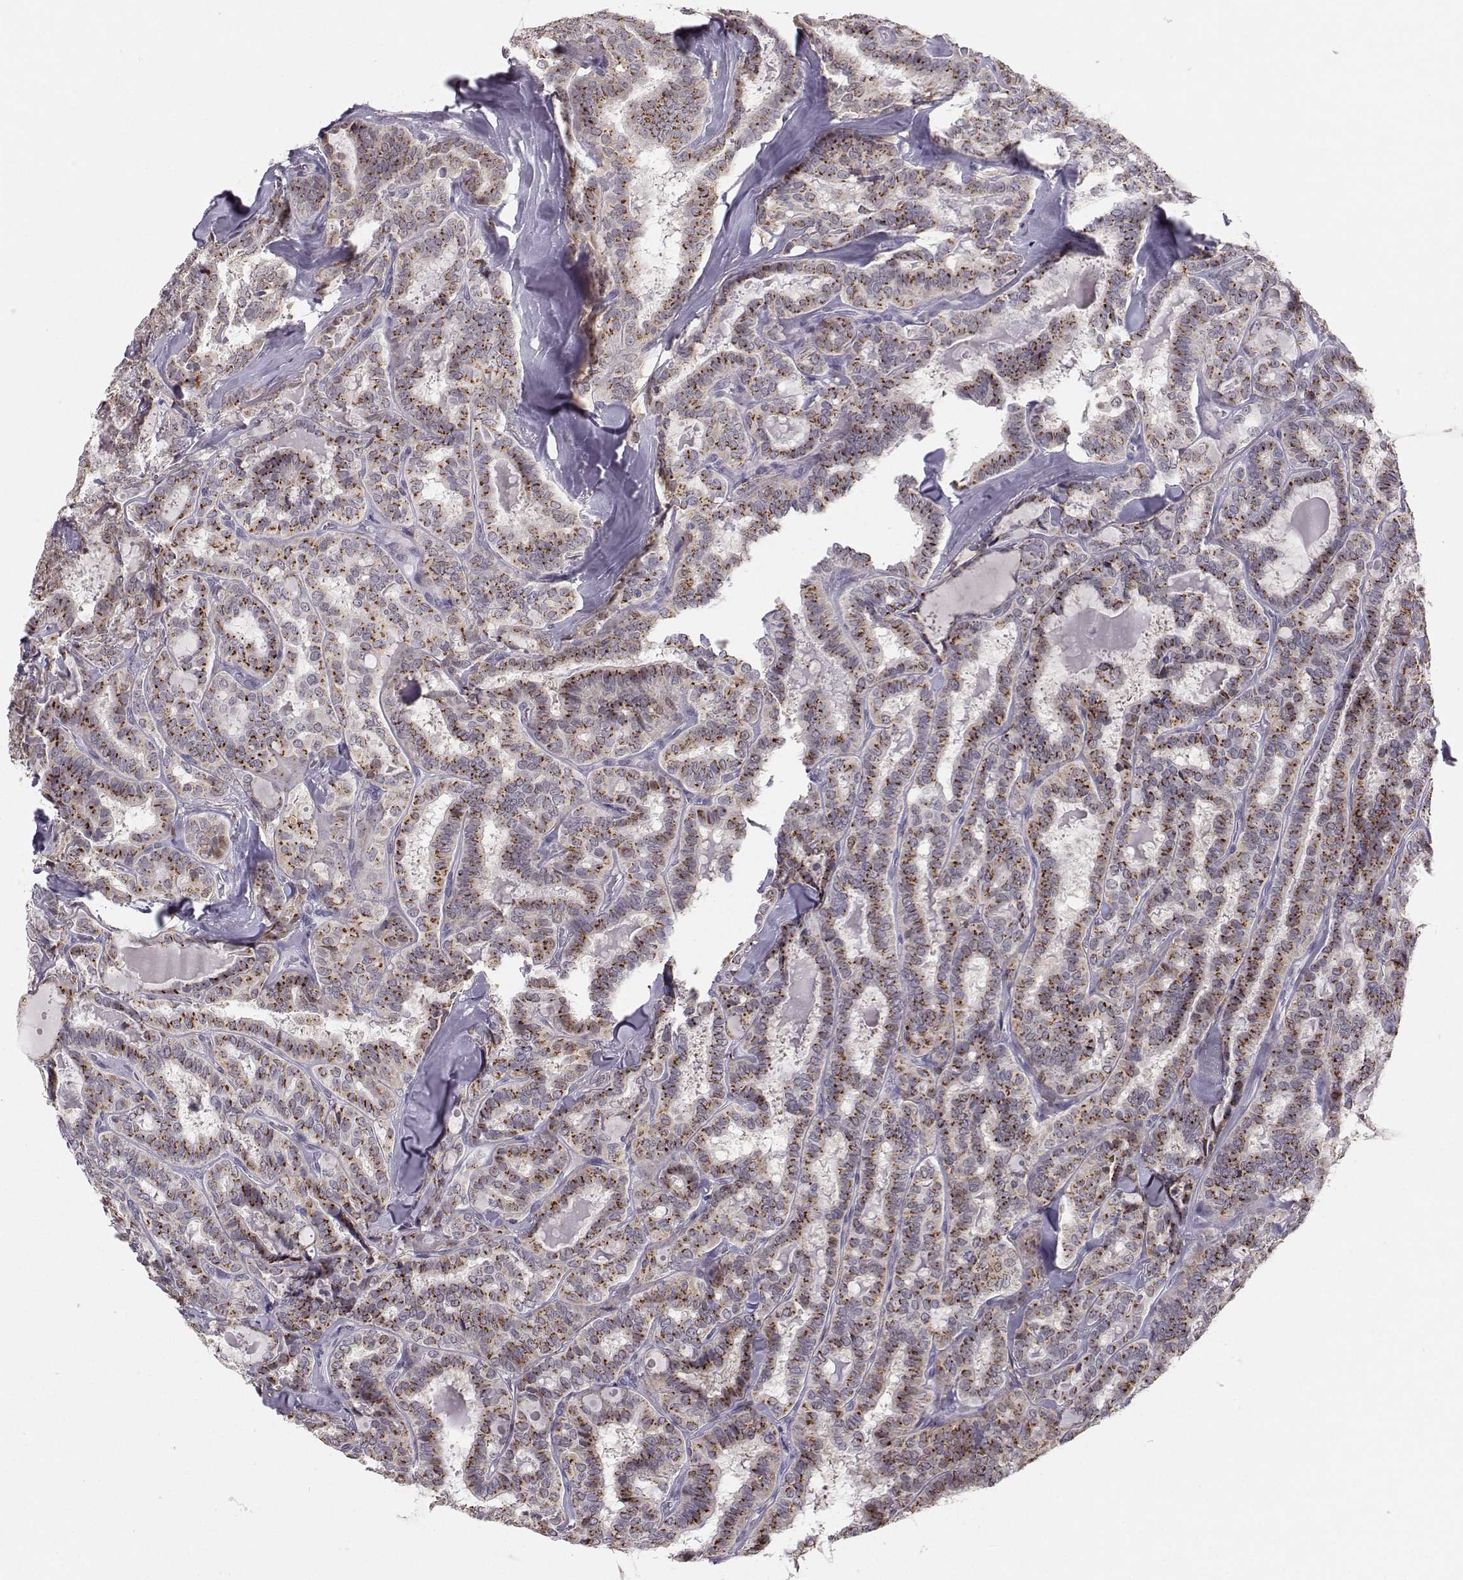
{"staining": {"intensity": "moderate", "quantity": "25%-75%", "location": "cytoplasmic/membranous"}, "tissue": "thyroid cancer", "cell_type": "Tumor cells", "image_type": "cancer", "snomed": [{"axis": "morphology", "description": "Papillary adenocarcinoma, NOS"}, {"axis": "topography", "description": "Thyroid gland"}], "caption": "The micrograph displays a brown stain indicating the presence of a protein in the cytoplasmic/membranous of tumor cells in thyroid cancer.", "gene": "HTR7", "patient": {"sex": "female", "age": 39}}